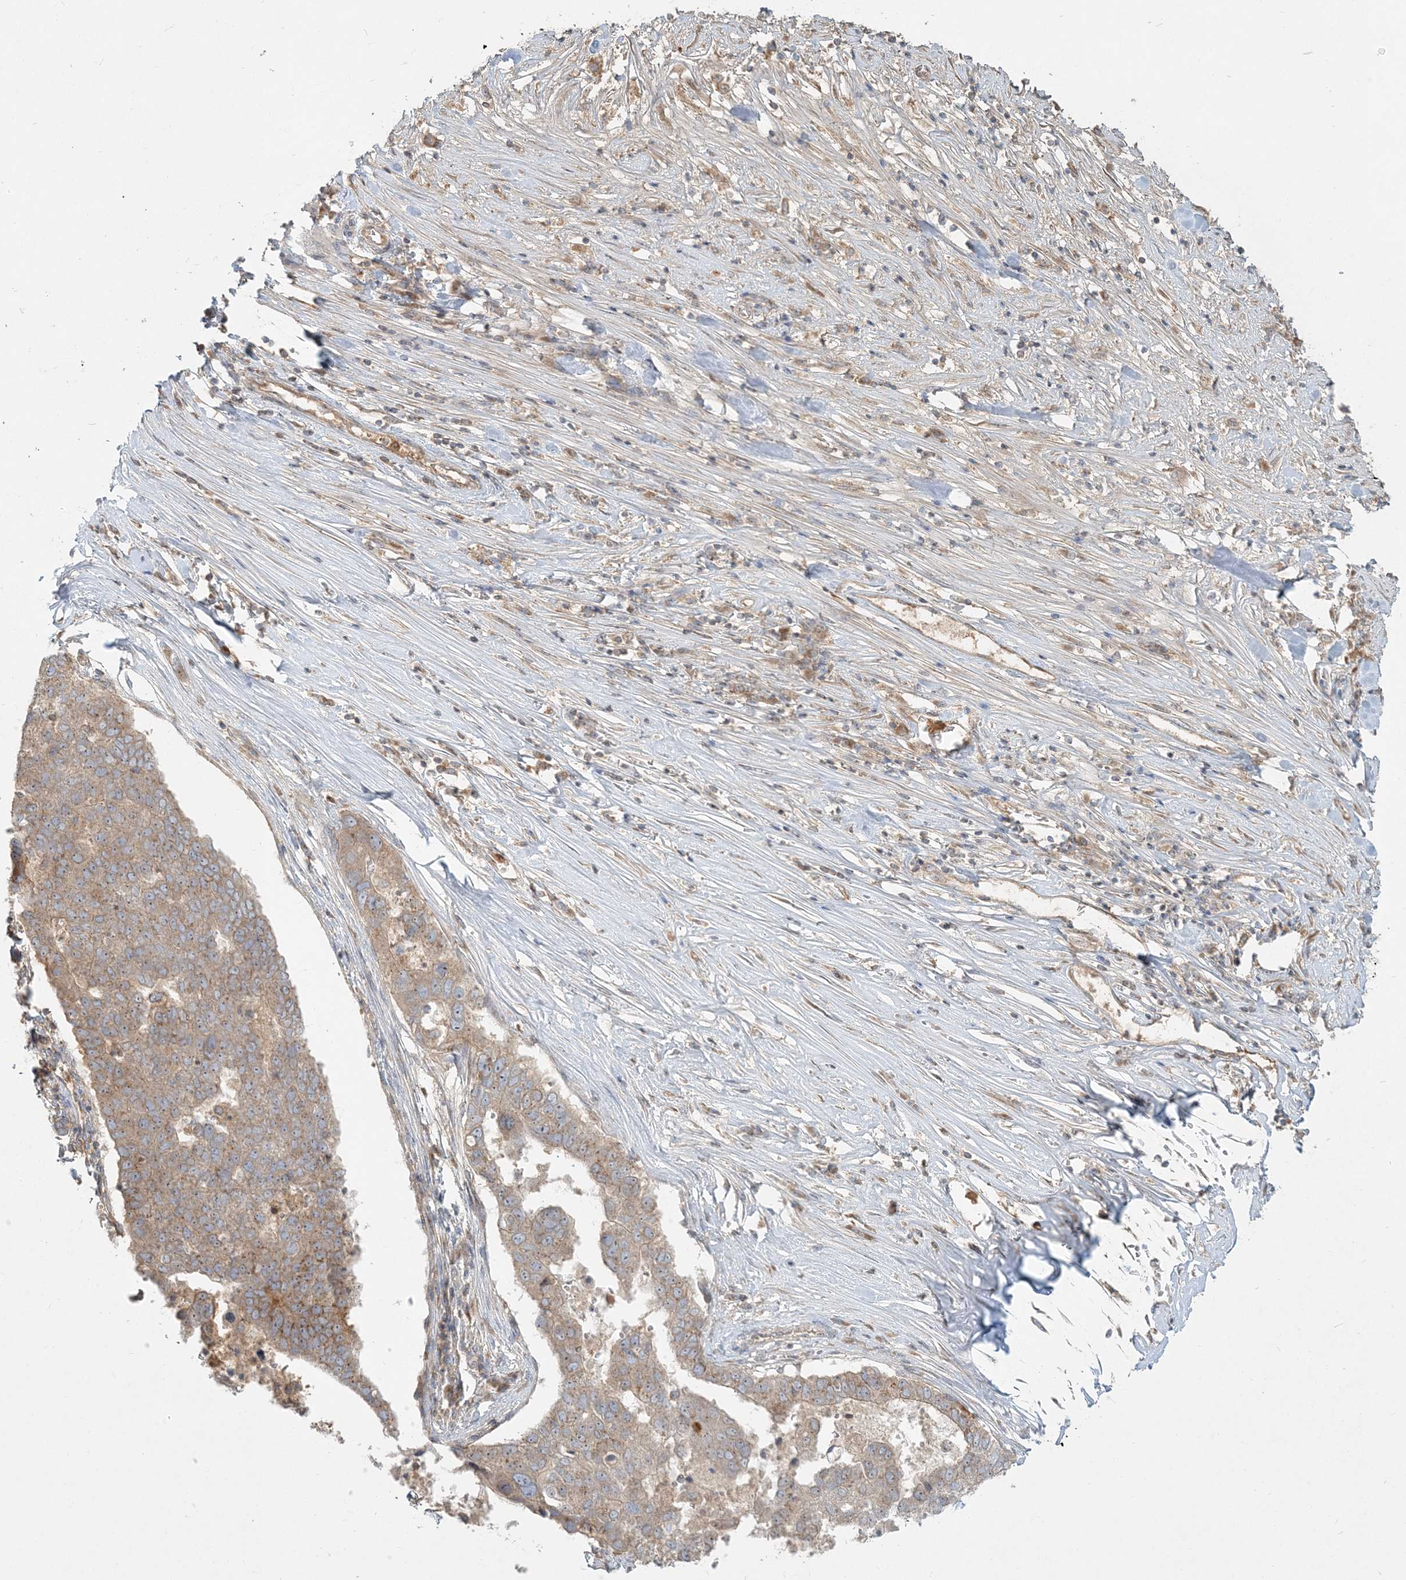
{"staining": {"intensity": "moderate", "quantity": ">75%", "location": "cytoplasmic/membranous,nuclear"}, "tissue": "pancreatic cancer", "cell_type": "Tumor cells", "image_type": "cancer", "snomed": [{"axis": "morphology", "description": "Adenocarcinoma, NOS"}, {"axis": "topography", "description": "Pancreas"}], "caption": "Brown immunohistochemical staining in adenocarcinoma (pancreatic) shows moderate cytoplasmic/membranous and nuclear positivity in about >75% of tumor cells.", "gene": "AP1AR", "patient": {"sex": "female", "age": 61}}